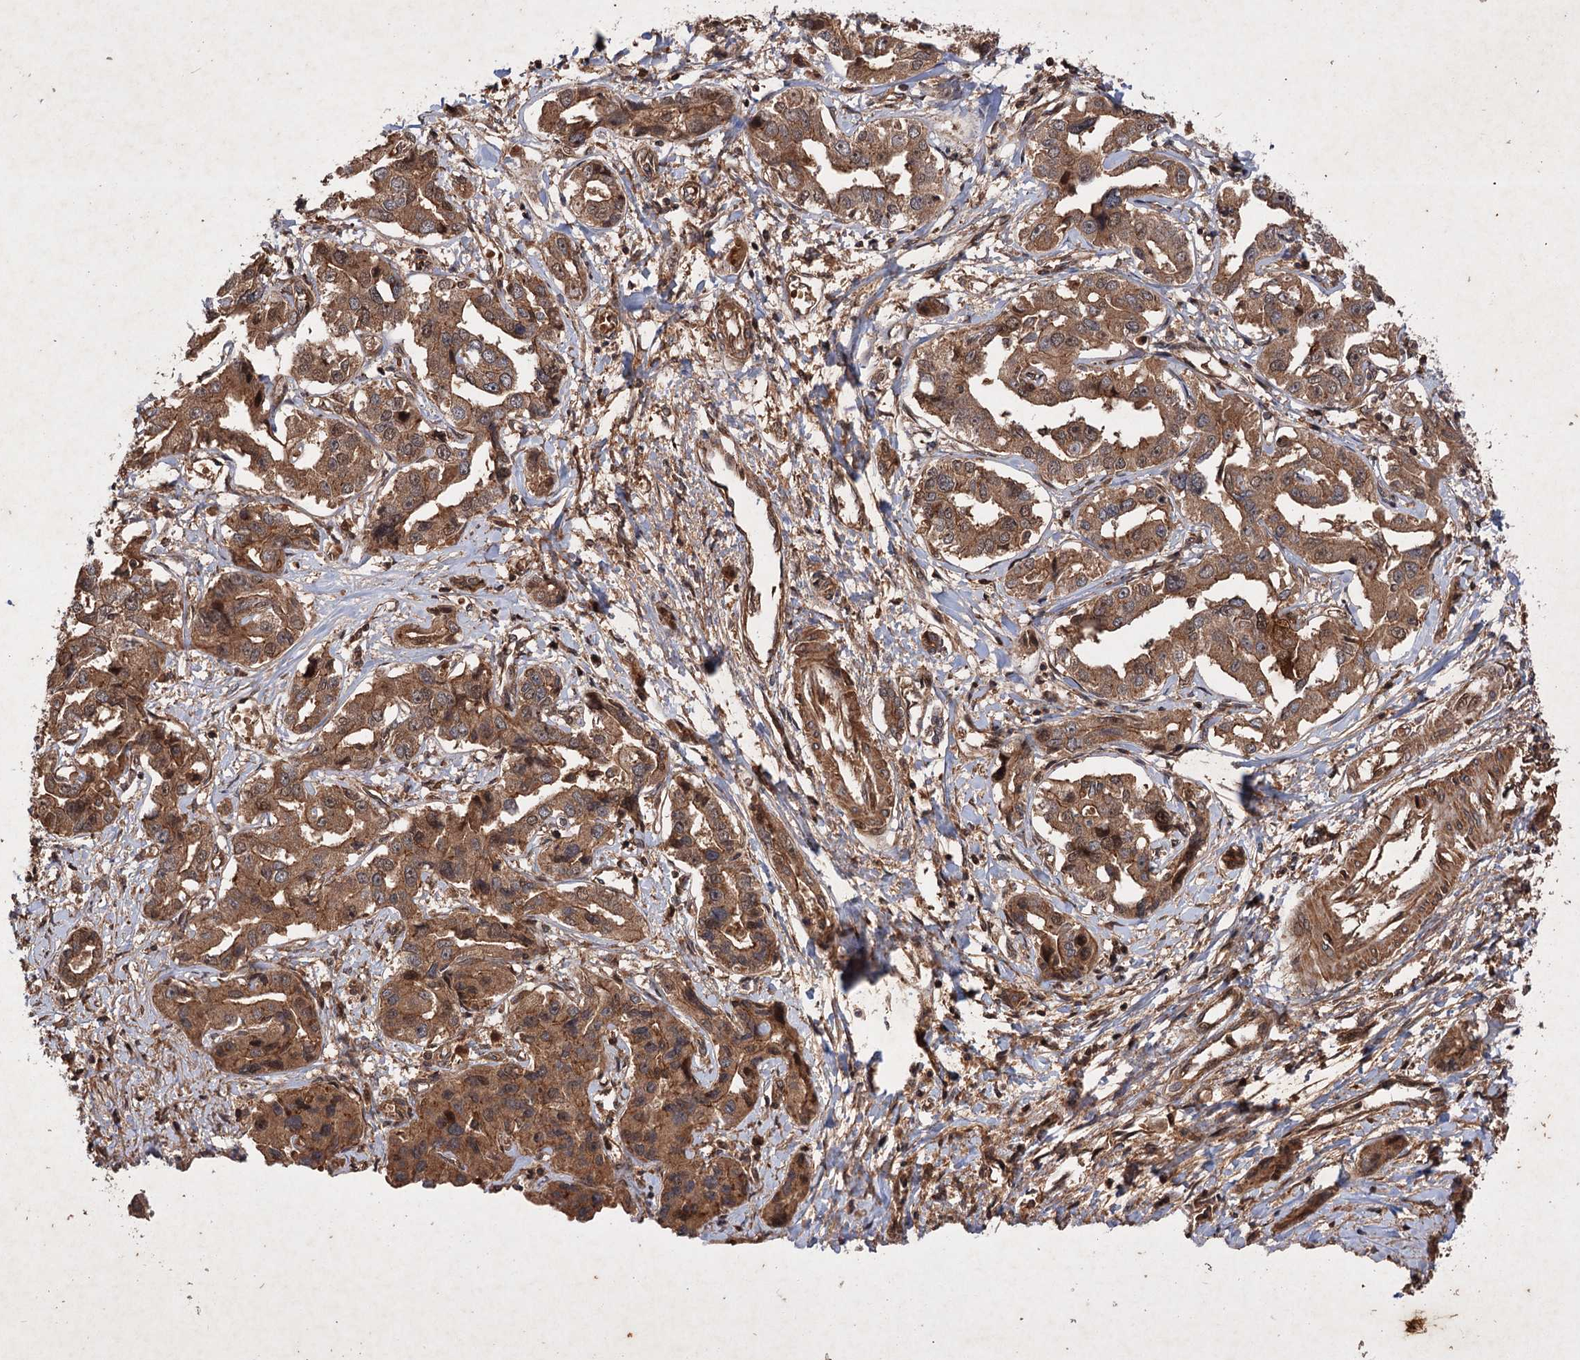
{"staining": {"intensity": "strong", "quantity": ">75%", "location": "cytoplasmic/membranous,nuclear"}, "tissue": "liver cancer", "cell_type": "Tumor cells", "image_type": "cancer", "snomed": [{"axis": "morphology", "description": "Cholangiocarcinoma"}, {"axis": "topography", "description": "Liver"}], "caption": "DAB (3,3'-diaminobenzidine) immunohistochemical staining of liver cholangiocarcinoma shows strong cytoplasmic/membranous and nuclear protein expression in approximately >75% of tumor cells.", "gene": "ADK", "patient": {"sex": "male", "age": 59}}